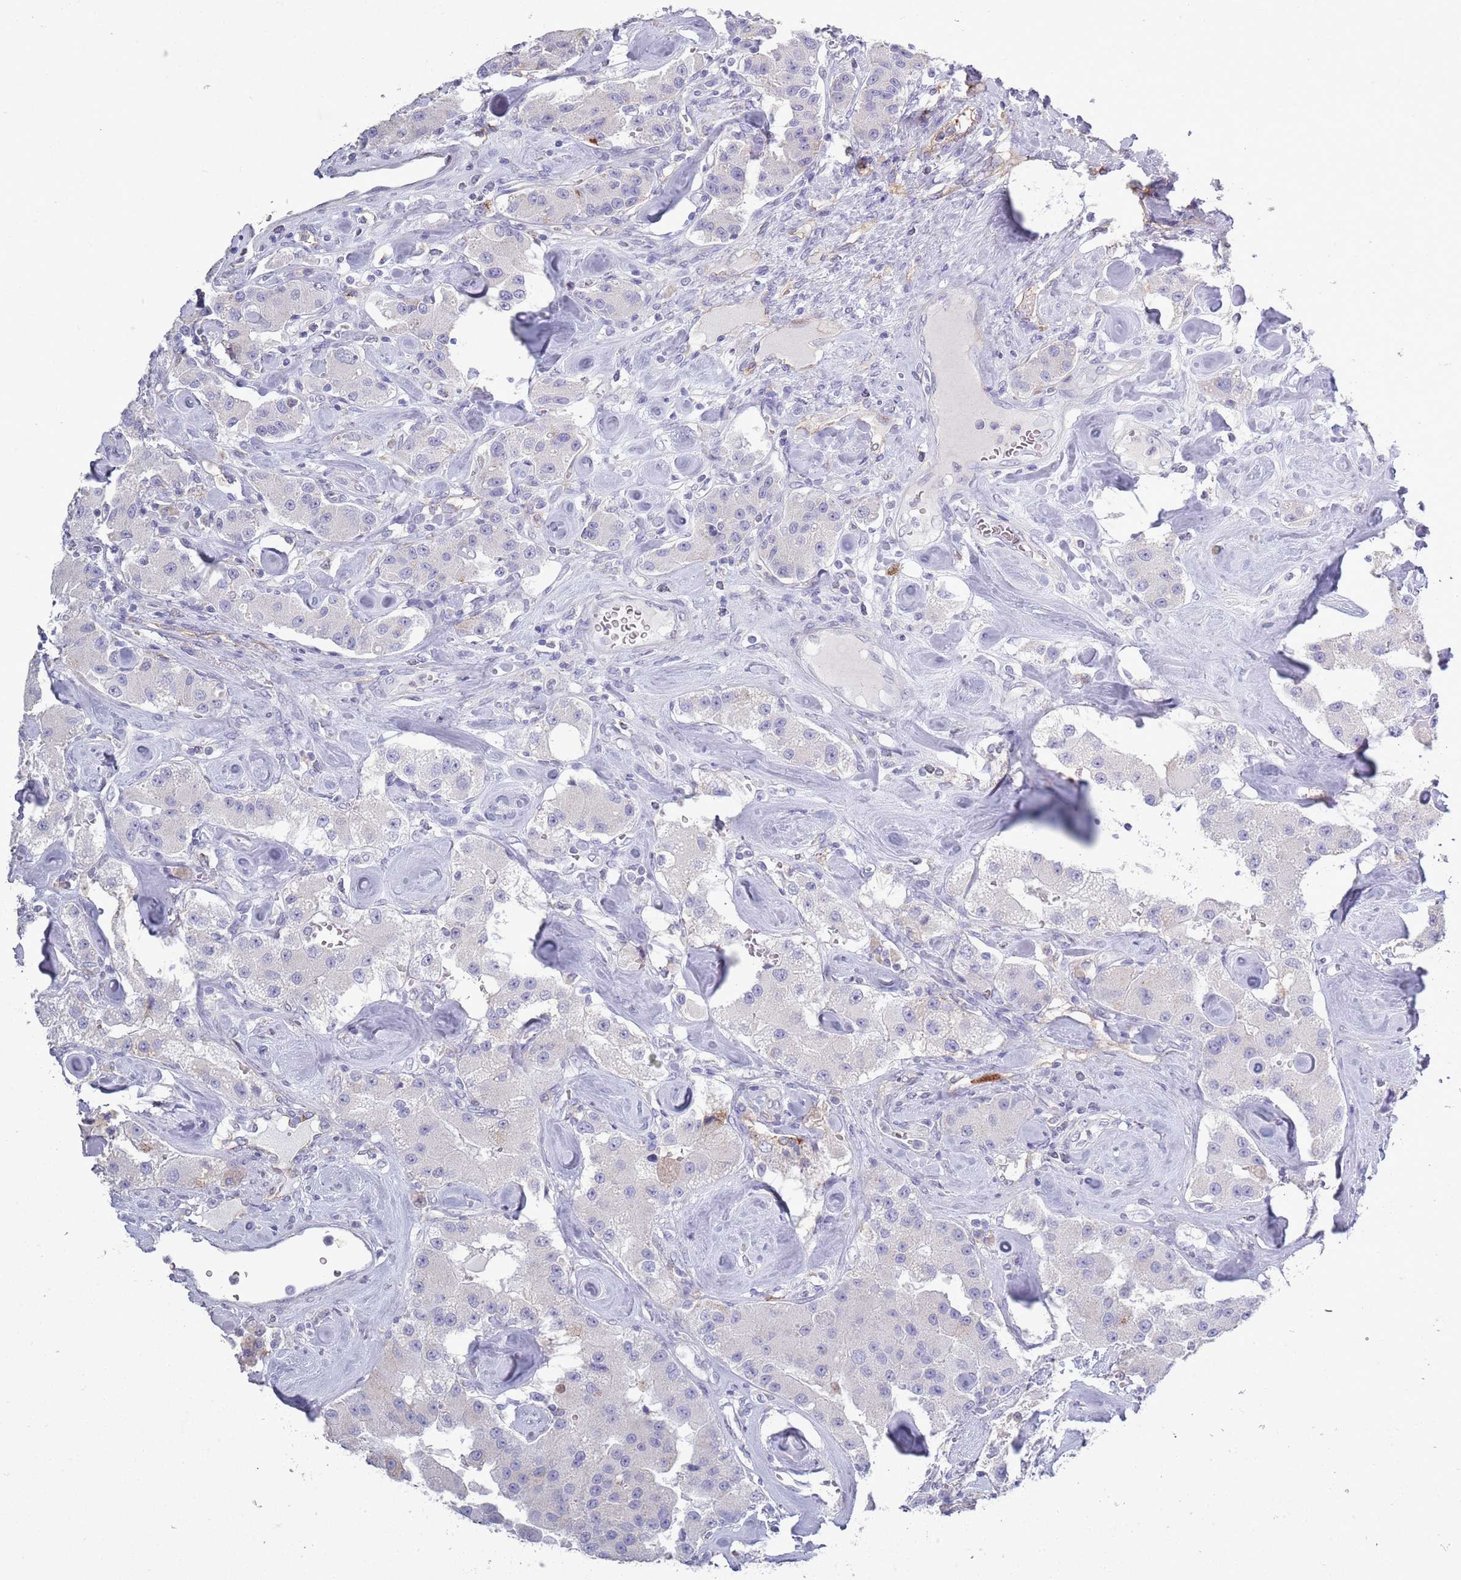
{"staining": {"intensity": "negative", "quantity": "none", "location": "none"}, "tissue": "carcinoid", "cell_type": "Tumor cells", "image_type": "cancer", "snomed": [{"axis": "morphology", "description": "Carcinoid, malignant, NOS"}, {"axis": "topography", "description": "Pancreas"}], "caption": "Immunohistochemistry micrograph of human carcinoid stained for a protein (brown), which demonstrates no staining in tumor cells. (Immunohistochemistry, brightfield microscopy, high magnification).", "gene": "ACSBG1", "patient": {"sex": "male", "age": 41}}